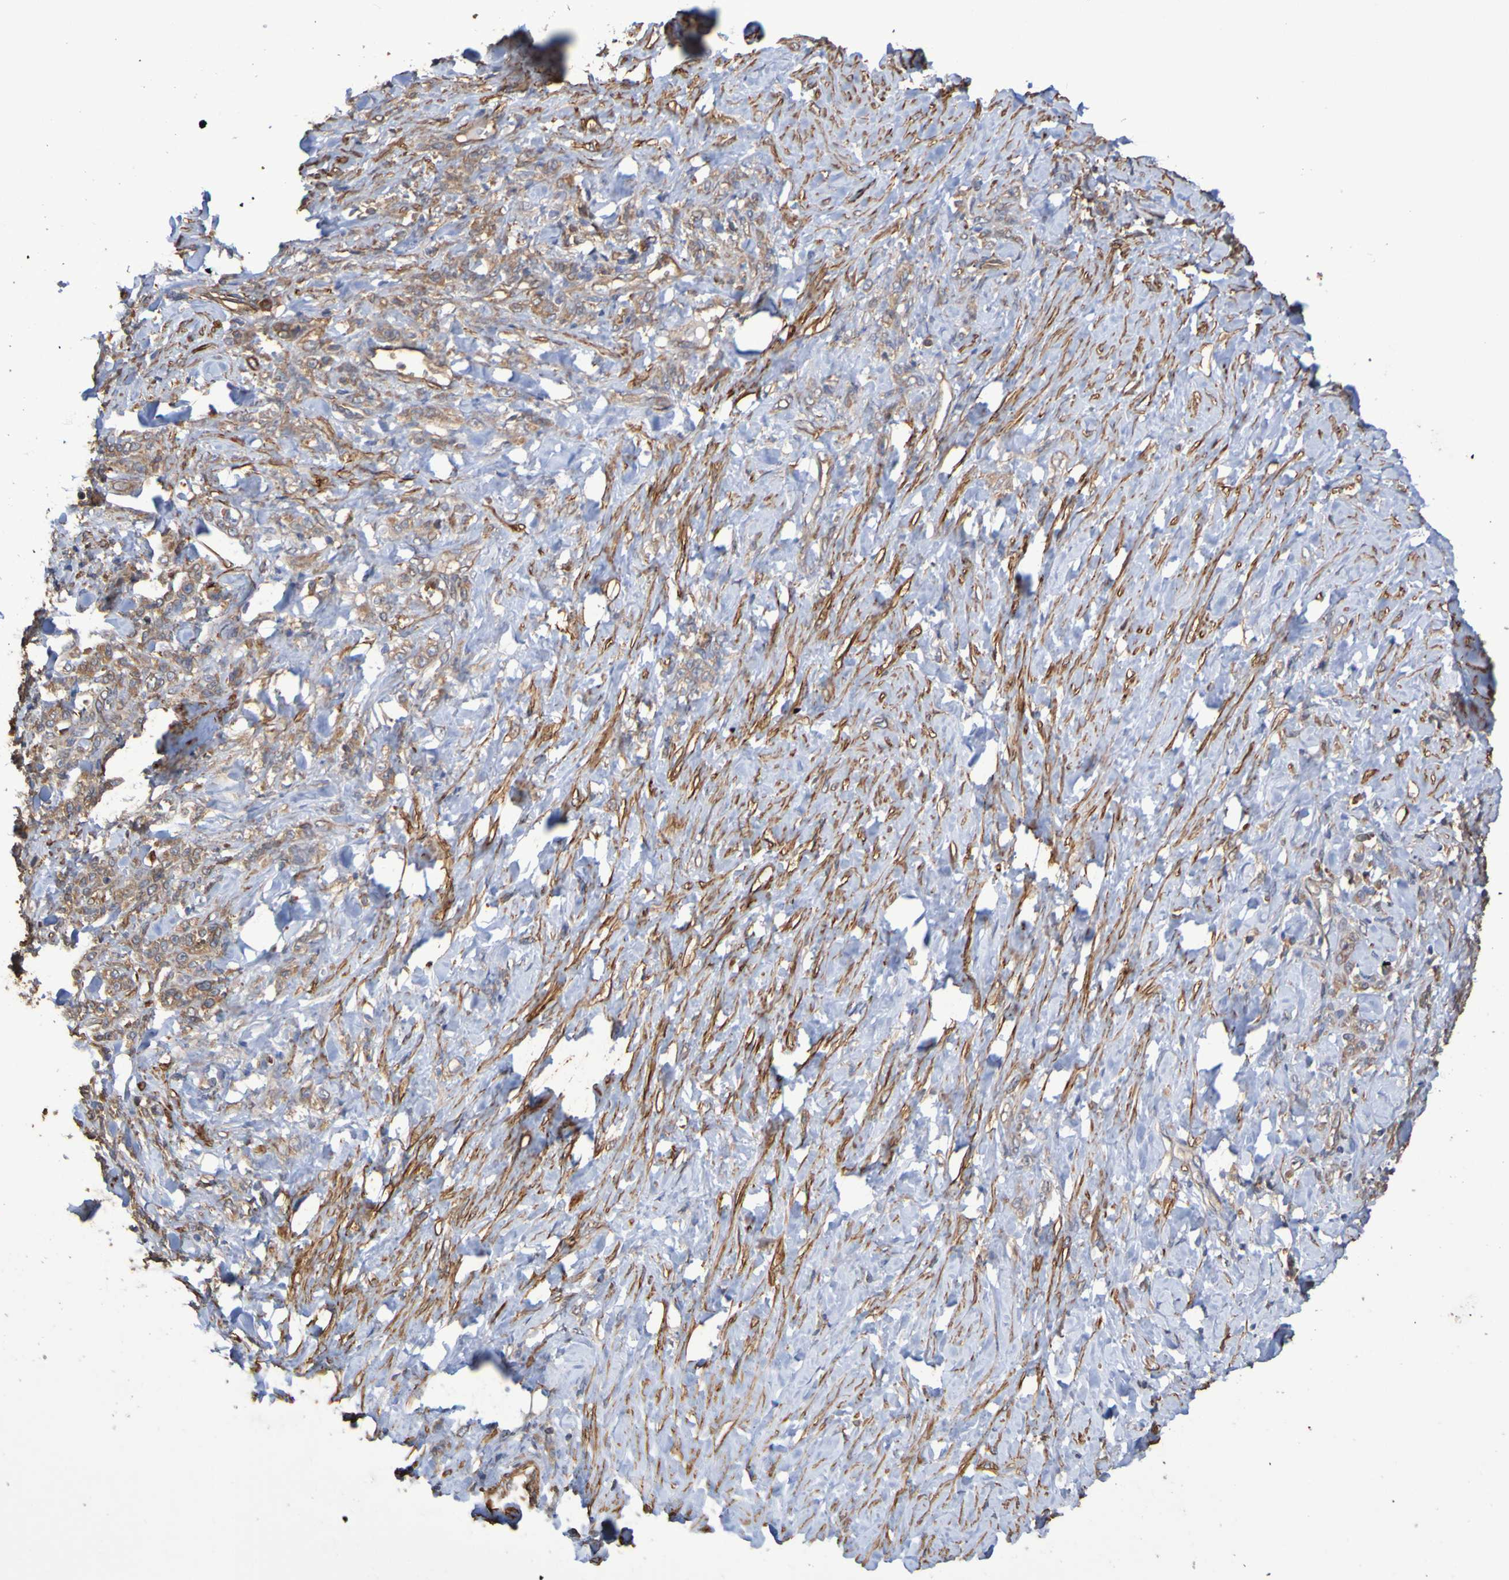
{"staining": {"intensity": "weak", "quantity": ">75%", "location": "cytoplasmic/membranous"}, "tissue": "stomach cancer", "cell_type": "Tumor cells", "image_type": "cancer", "snomed": [{"axis": "morphology", "description": "Adenocarcinoma, NOS"}, {"axis": "topography", "description": "Stomach"}], "caption": "Stomach adenocarcinoma stained with immunohistochemistry exhibits weak cytoplasmic/membranous positivity in approximately >75% of tumor cells.", "gene": "RAB11A", "patient": {"sex": "male", "age": 82}}